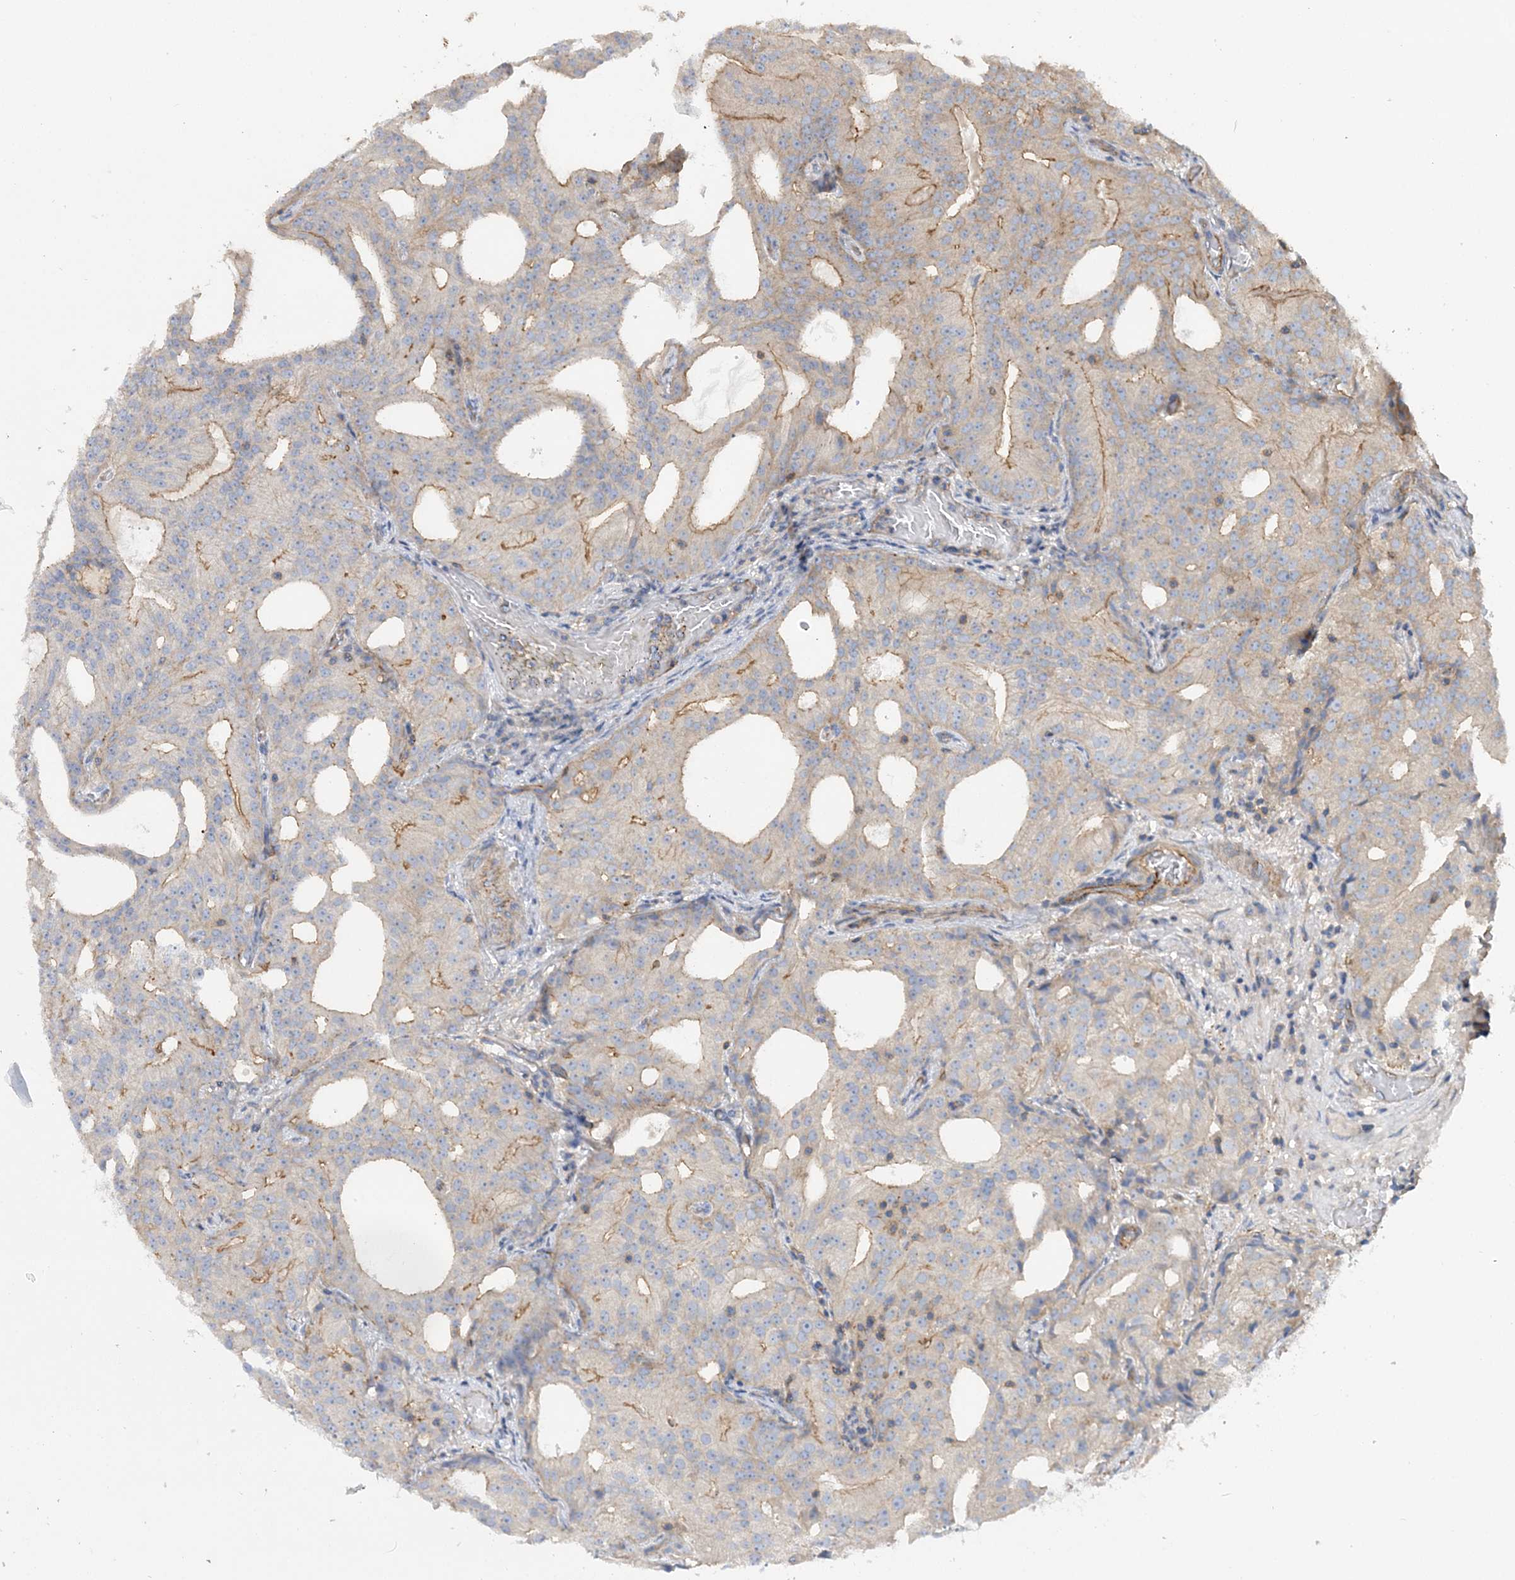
{"staining": {"intensity": "moderate", "quantity": "<25%", "location": "cytoplasmic/membranous"}, "tissue": "prostate cancer", "cell_type": "Tumor cells", "image_type": "cancer", "snomed": [{"axis": "morphology", "description": "Adenocarcinoma, Medium grade"}, {"axis": "topography", "description": "Prostate"}], "caption": "Prostate cancer was stained to show a protein in brown. There is low levels of moderate cytoplasmic/membranous expression in approximately <25% of tumor cells.", "gene": "PIGC", "patient": {"sex": "male", "age": 88}}